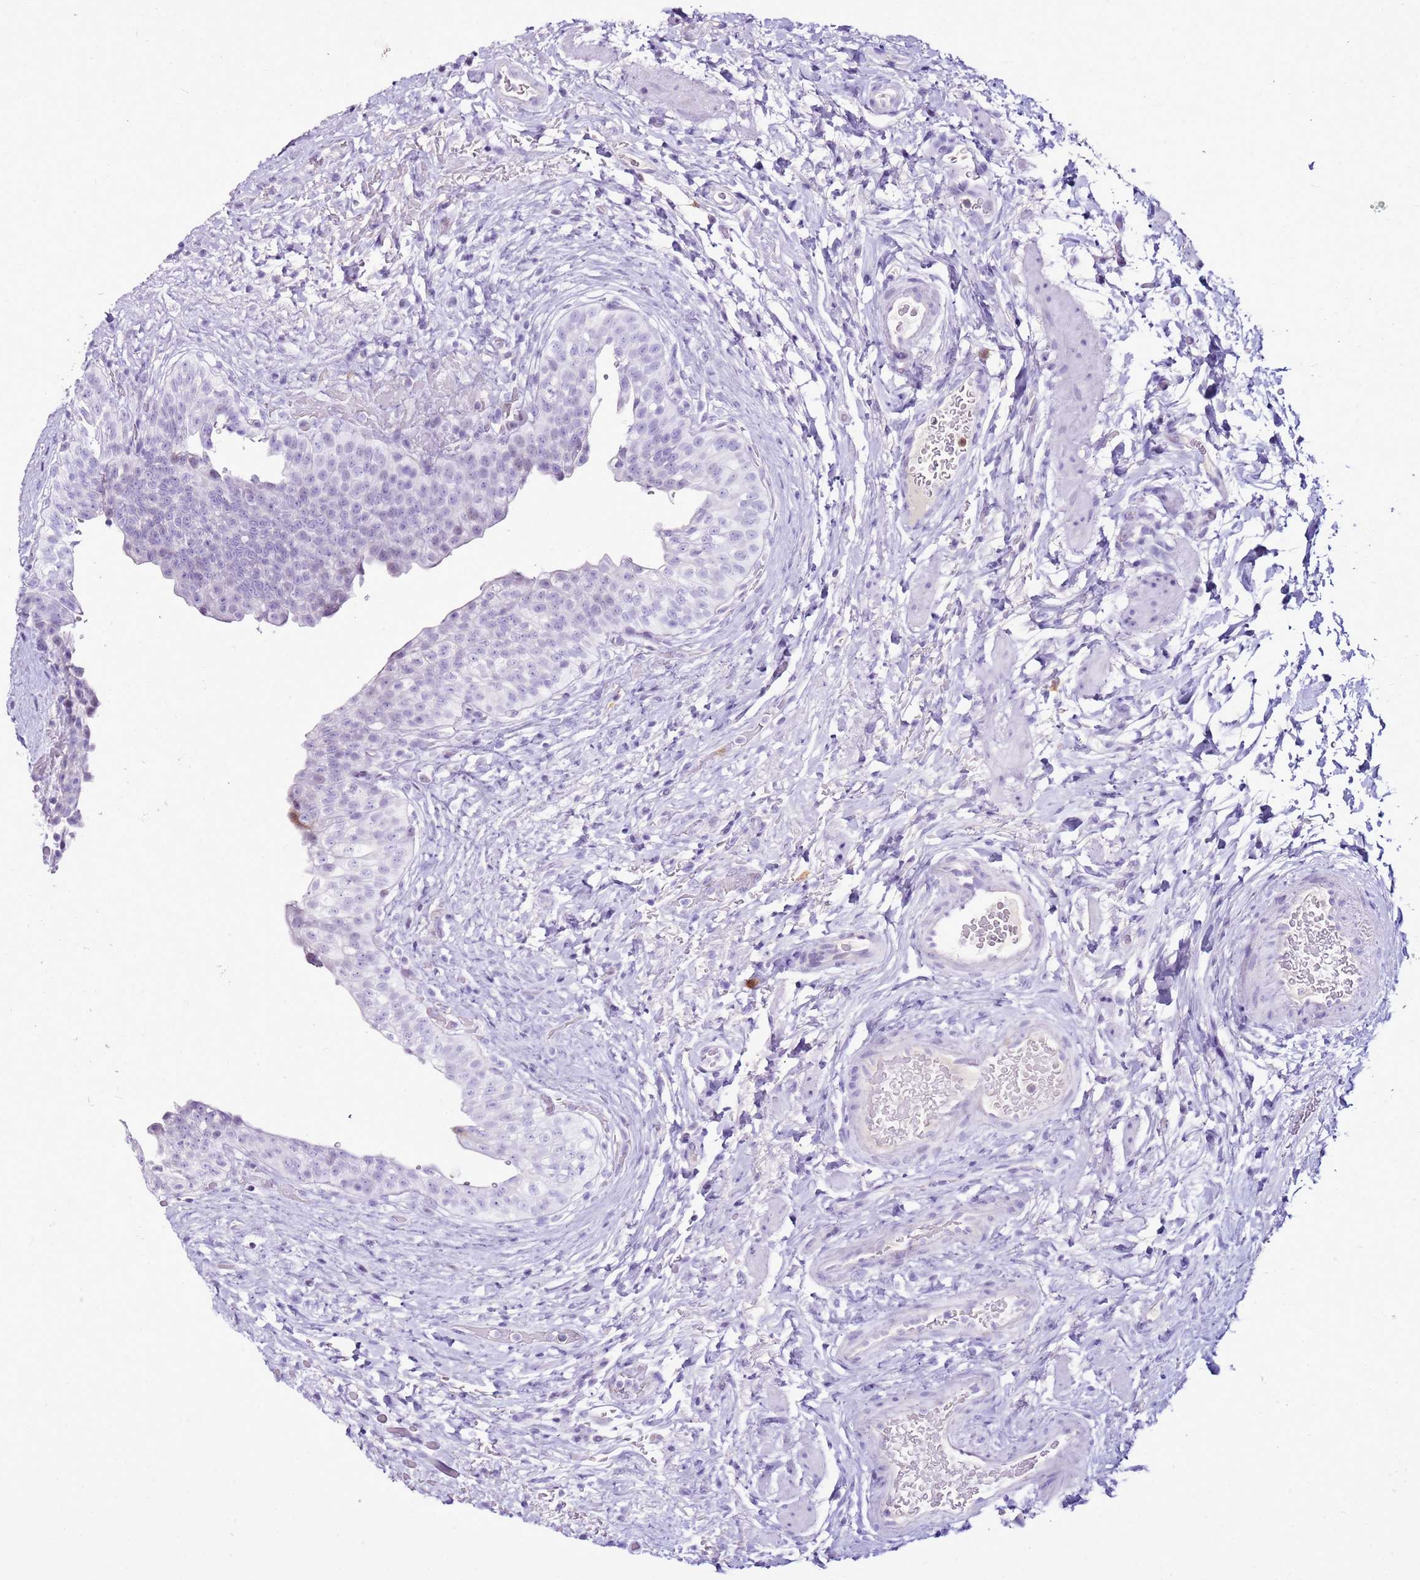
{"staining": {"intensity": "negative", "quantity": "none", "location": "none"}, "tissue": "urinary bladder", "cell_type": "Urothelial cells", "image_type": "normal", "snomed": [{"axis": "morphology", "description": "Normal tissue, NOS"}, {"axis": "topography", "description": "Urinary bladder"}], "caption": "DAB (3,3'-diaminobenzidine) immunohistochemical staining of normal urinary bladder displays no significant staining in urothelial cells. (Immunohistochemistry, brightfield microscopy, high magnification).", "gene": "SPC25", "patient": {"sex": "male", "age": 69}}